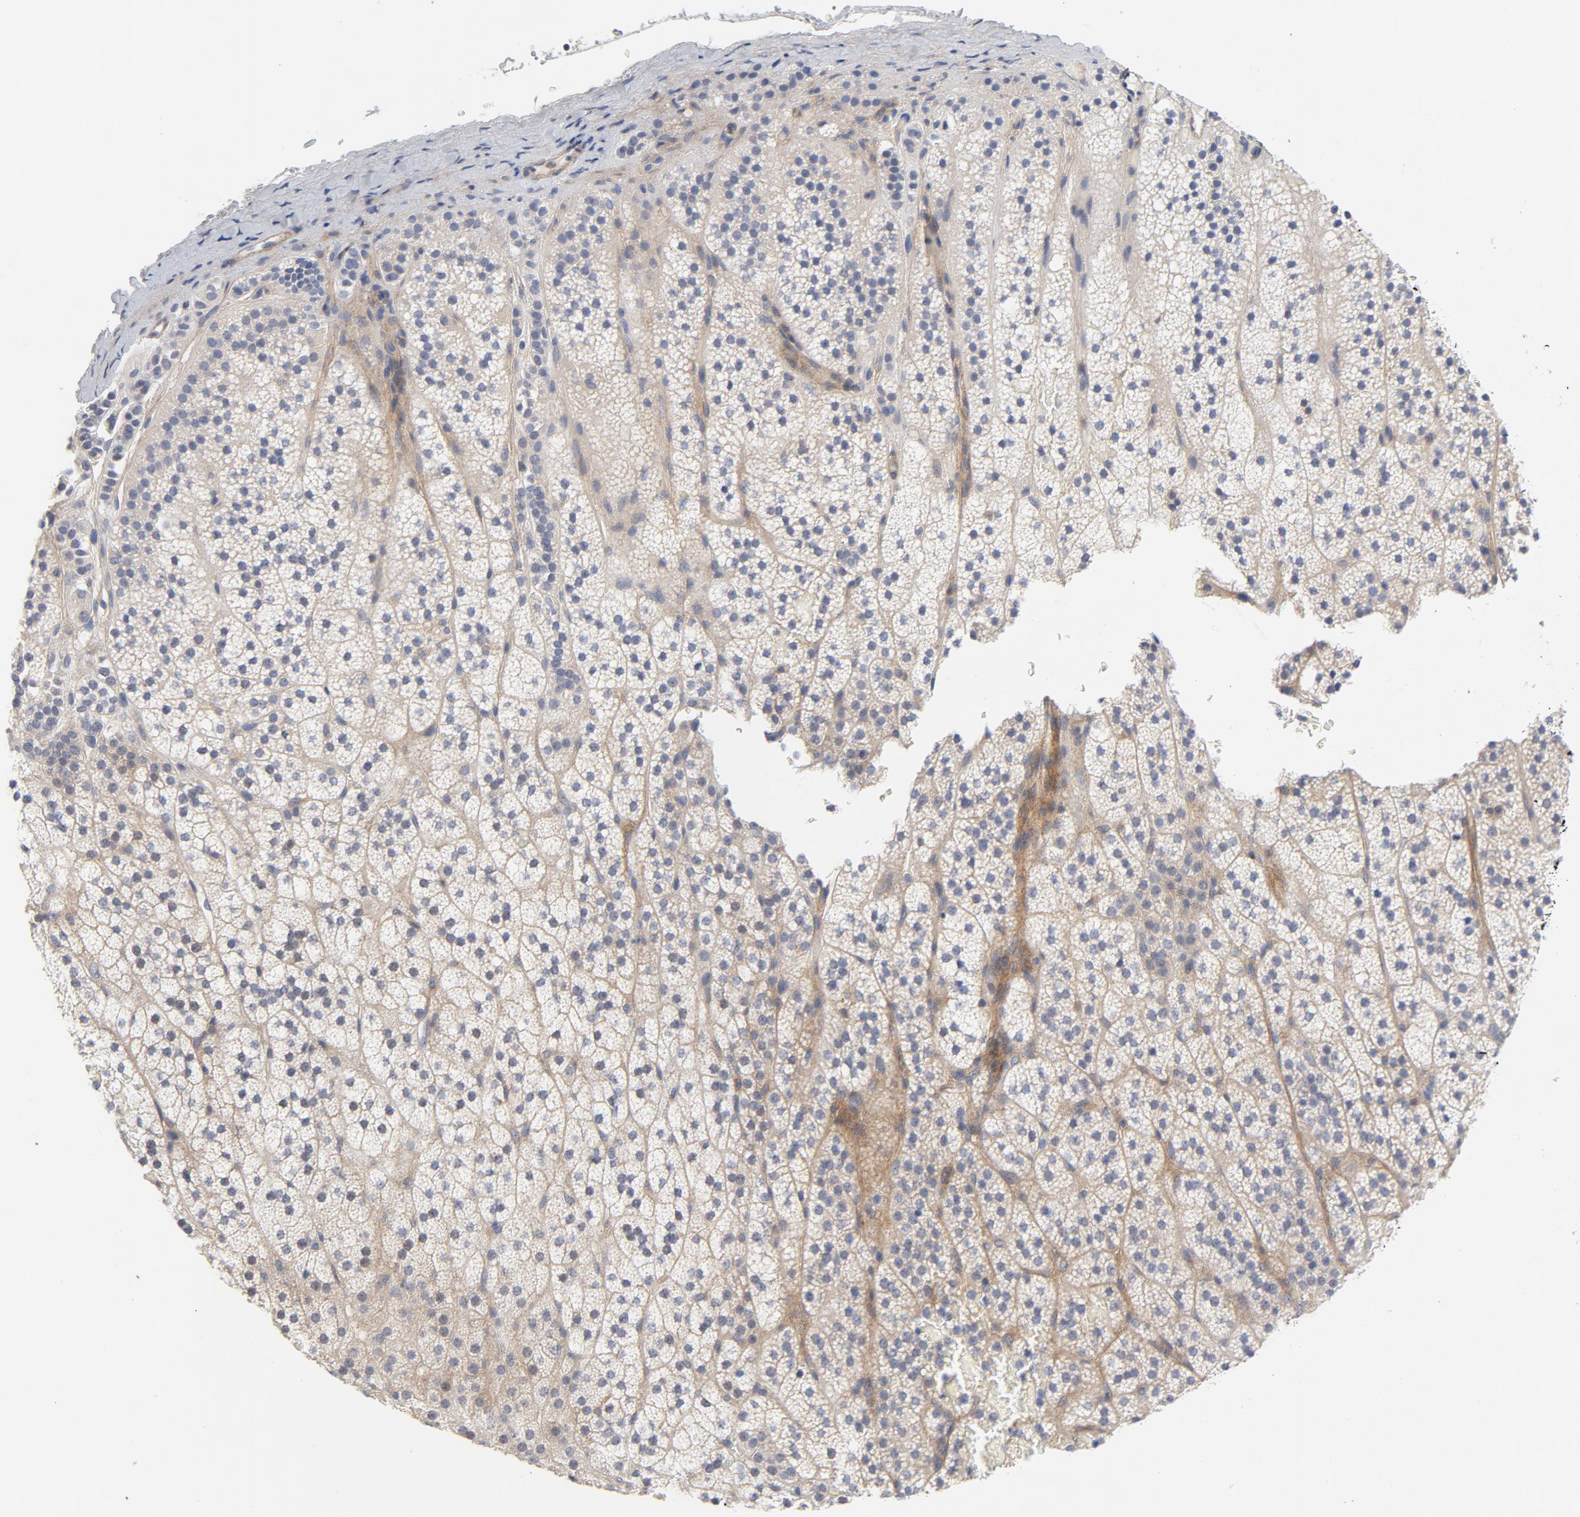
{"staining": {"intensity": "weak", "quantity": "<25%", "location": "cytoplasmic/membranous,nuclear"}, "tissue": "adrenal gland", "cell_type": "Glandular cells", "image_type": "normal", "snomed": [{"axis": "morphology", "description": "Normal tissue, NOS"}, {"axis": "topography", "description": "Adrenal gland"}], "caption": "IHC of unremarkable human adrenal gland displays no staining in glandular cells.", "gene": "ROCK1", "patient": {"sex": "male", "age": 35}}